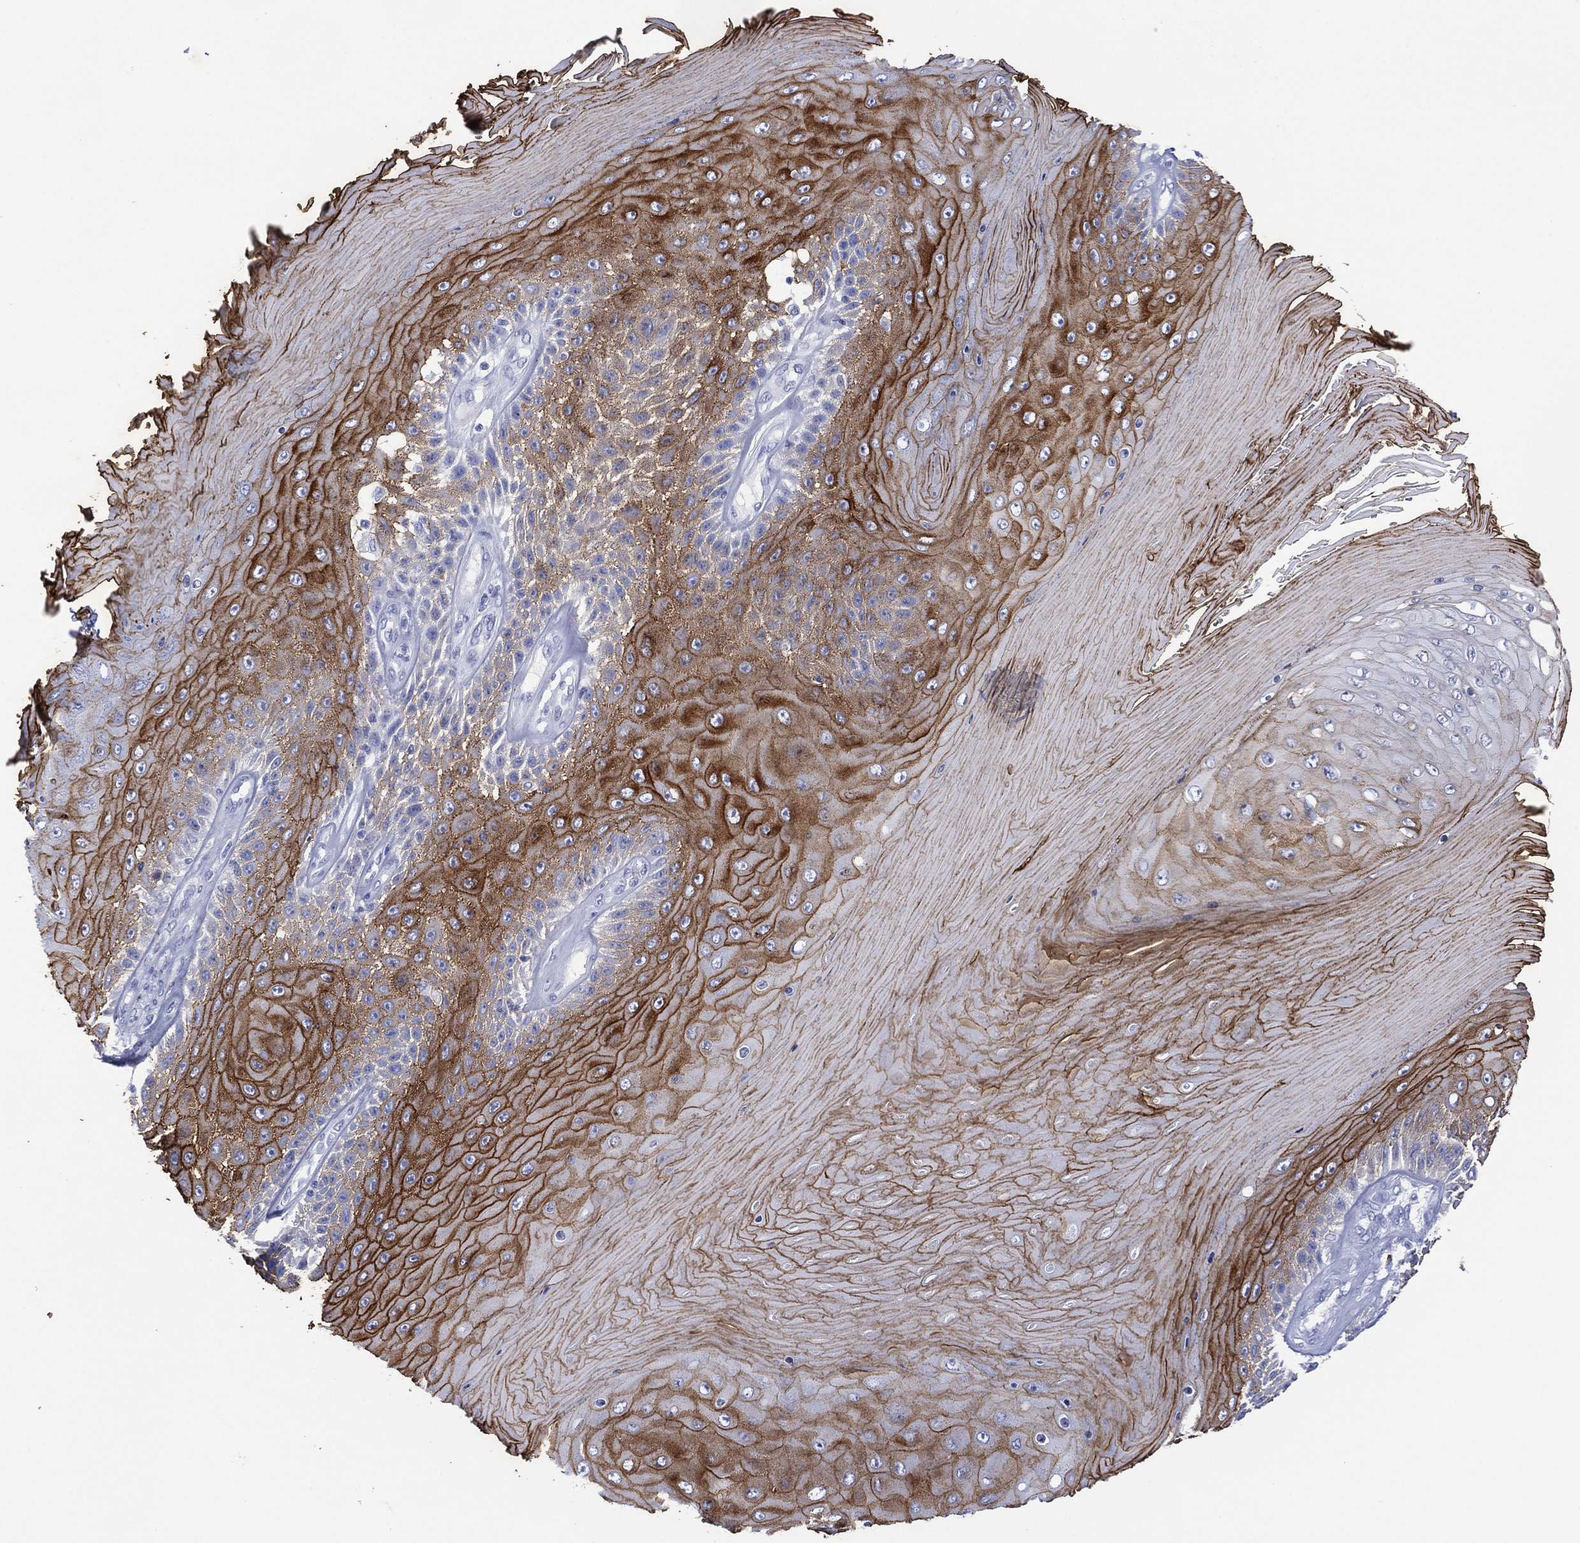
{"staining": {"intensity": "strong", "quantity": "25%-75%", "location": "cytoplasmic/membranous"}, "tissue": "skin cancer", "cell_type": "Tumor cells", "image_type": "cancer", "snomed": [{"axis": "morphology", "description": "Squamous cell carcinoma, NOS"}, {"axis": "topography", "description": "Skin"}], "caption": "Skin cancer (squamous cell carcinoma) stained with a brown dye exhibits strong cytoplasmic/membranous positive expression in about 25%-75% of tumor cells.", "gene": "DSG1", "patient": {"sex": "male", "age": 62}}